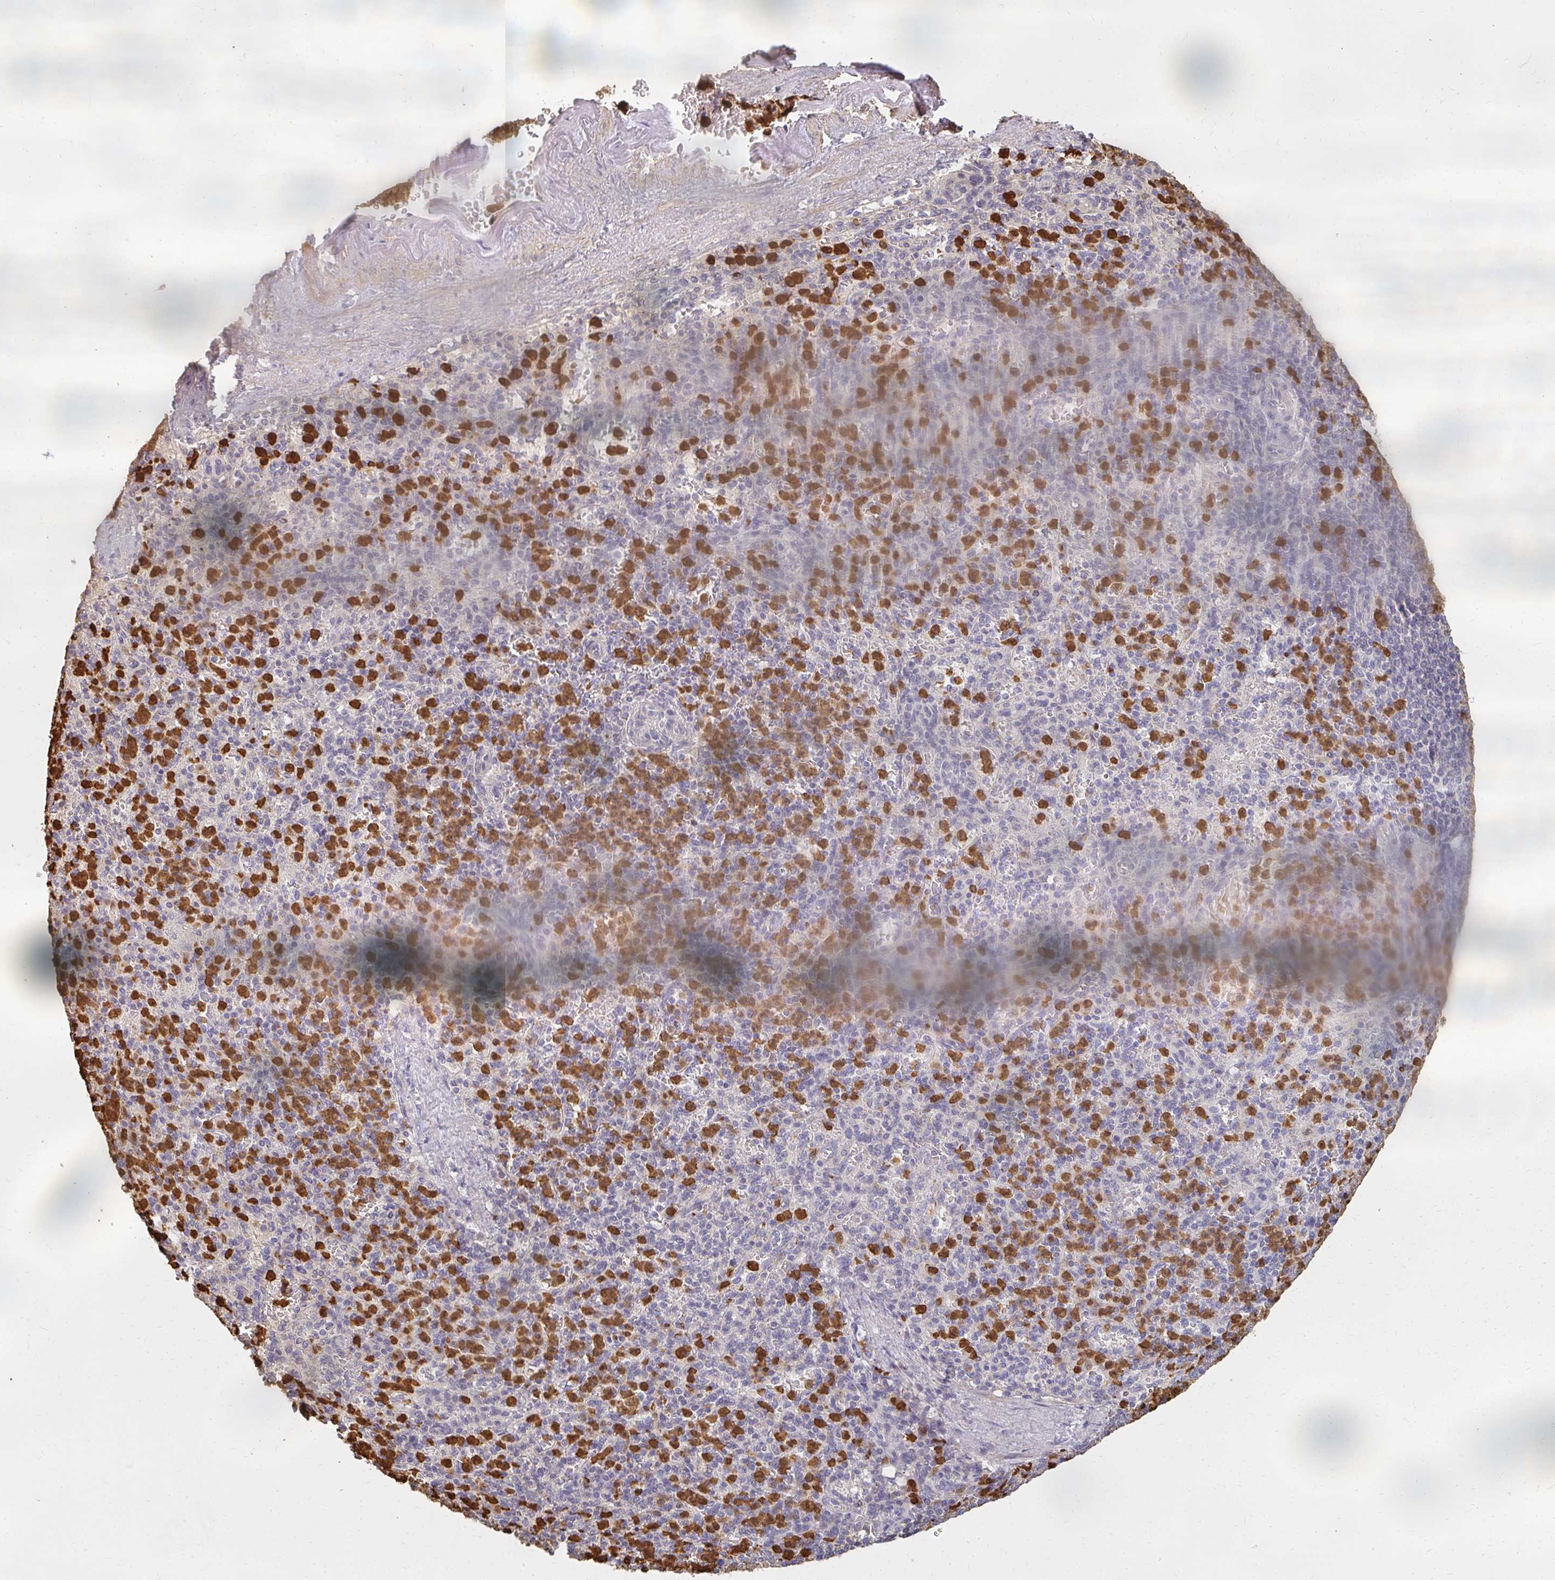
{"staining": {"intensity": "strong", "quantity": "25%-75%", "location": "cytoplasmic/membranous"}, "tissue": "spleen", "cell_type": "Cells in red pulp", "image_type": "normal", "snomed": [{"axis": "morphology", "description": "Normal tissue, NOS"}, {"axis": "topography", "description": "Spleen"}], "caption": "Immunohistochemical staining of benign spleen displays strong cytoplasmic/membranous protein staining in about 25%-75% of cells in red pulp.", "gene": "CNTRL", "patient": {"sex": "female", "age": 74}}